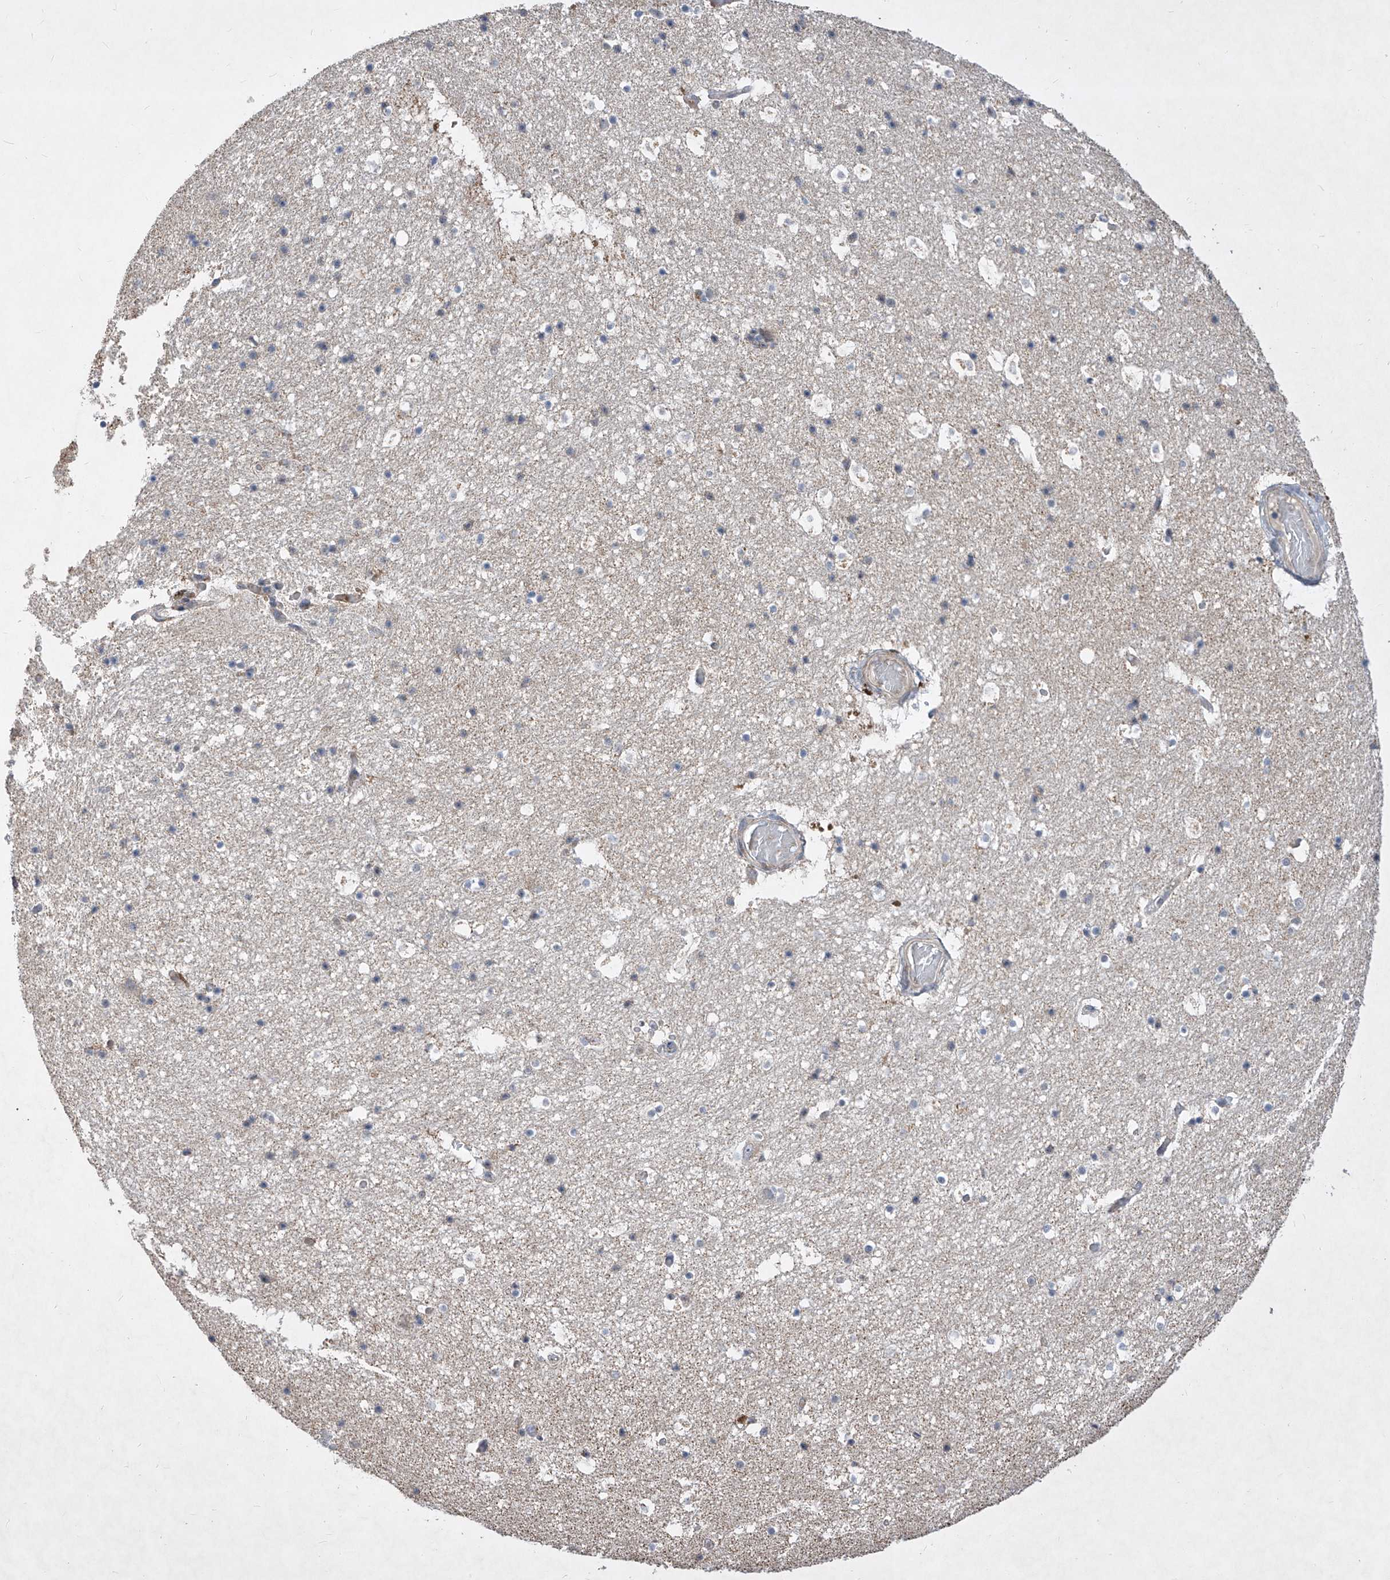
{"staining": {"intensity": "negative", "quantity": "none", "location": "none"}, "tissue": "hippocampus", "cell_type": "Glial cells", "image_type": "normal", "snomed": [{"axis": "morphology", "description": "Normal tissue, NOS"}, {"axis": "topography", "description": "Hippocampus"}], "caption": "Human hippocampus stained for a protein using IHC reveals no staining in glial cells.", "gene": "COQ3", "patient": {"sex": "female", "age": 52}}